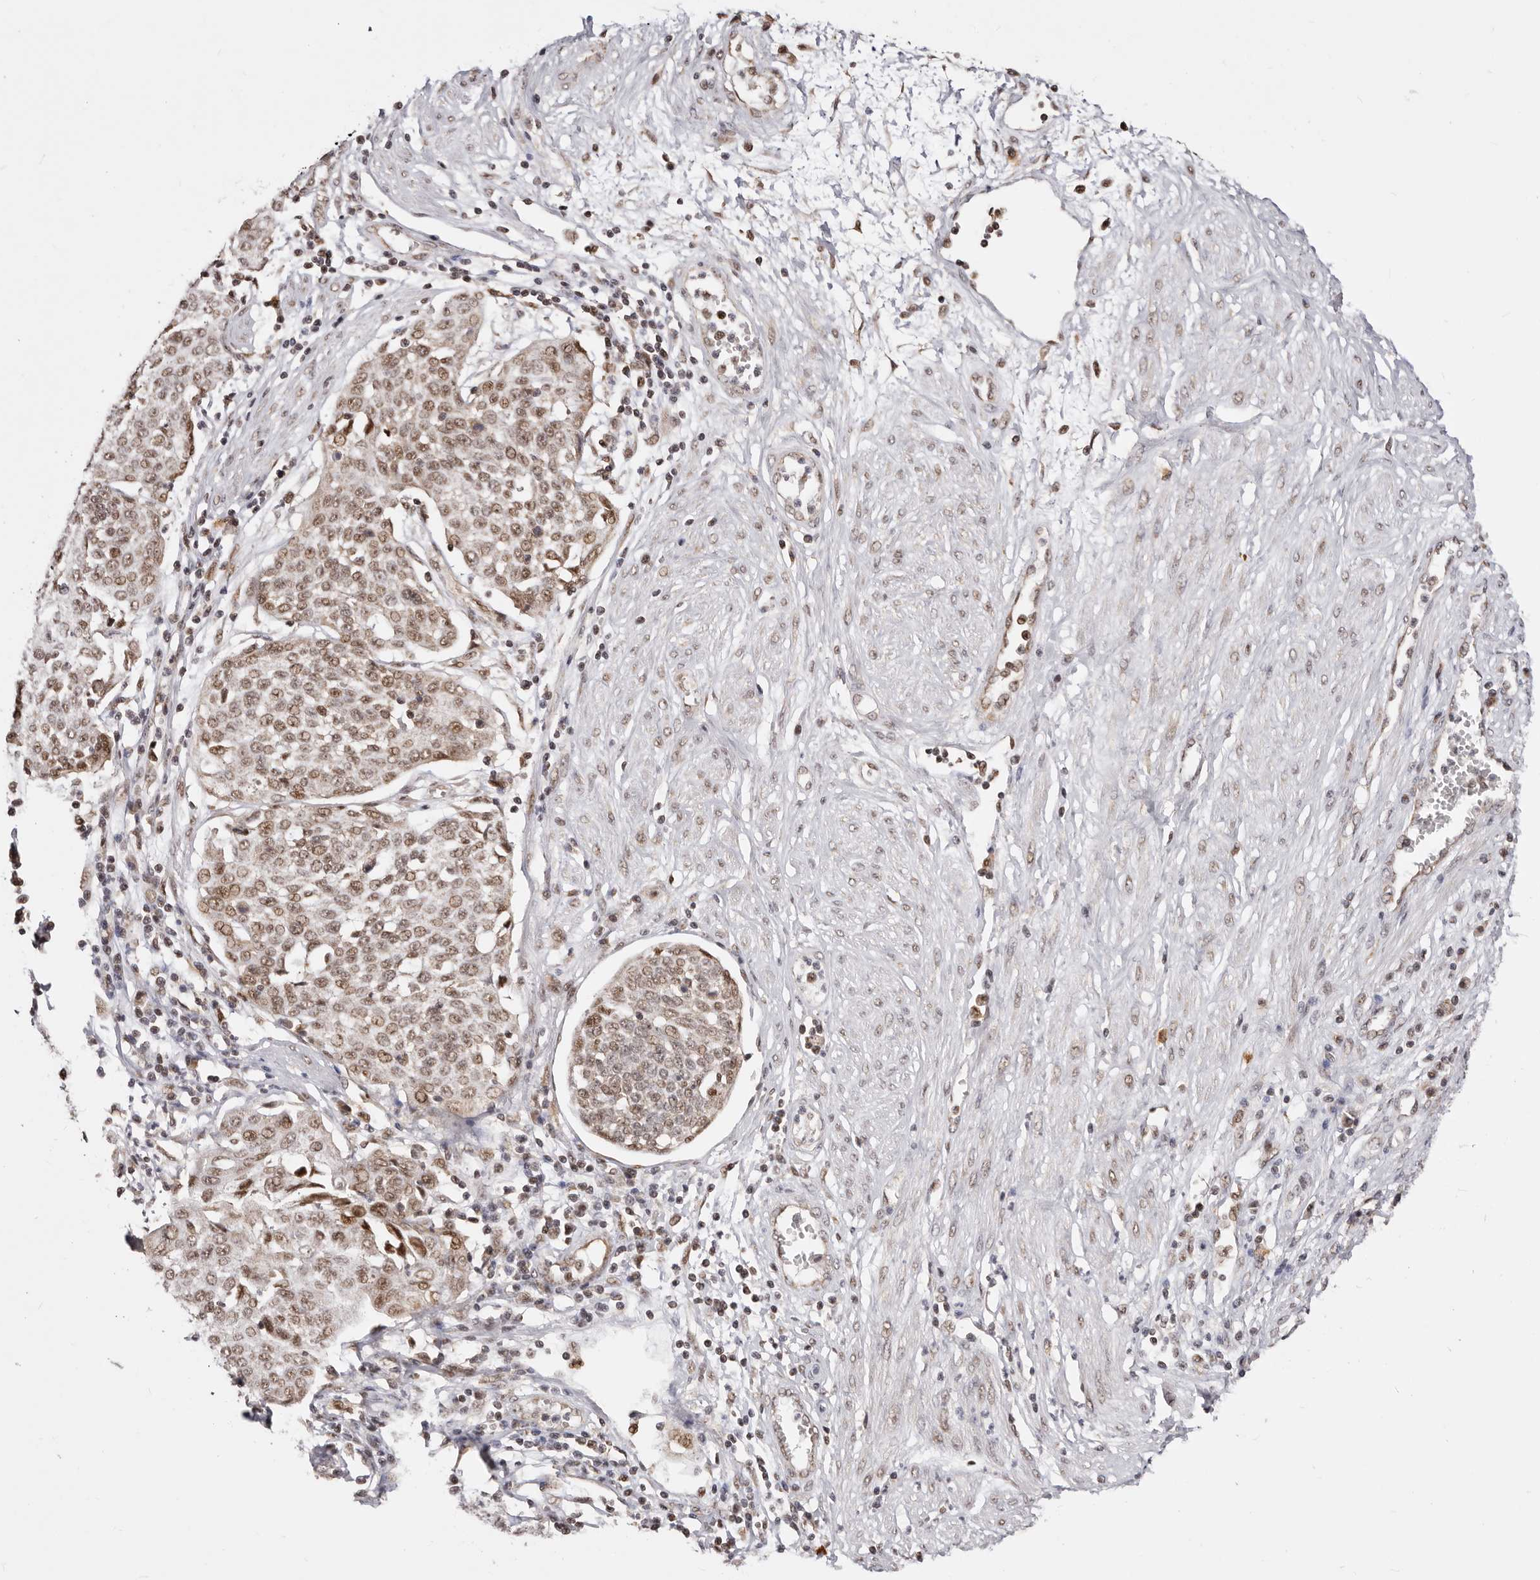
{"staining": {"intensity": "moderate", "quantity": ">75%", "location": "nuclear"}, "tissue": "cervical cancer", "cell_type": "Tumor cells", "image_type": "cancer", "snomed": [{"axis": "morphology", "description": "Squamous cell carcinoma, NOS"}, {"axis": "topography", "description": "Cervix"}], "caption": "Immunohistochemistry (IHC) of human squamous cell carcinoma (cervical) shows medium levels of moderate nuclear expression in approximately >75% of tumor cells.", "gene": "SEC14L1", "patient": {"sex": "female", "age": 34}}